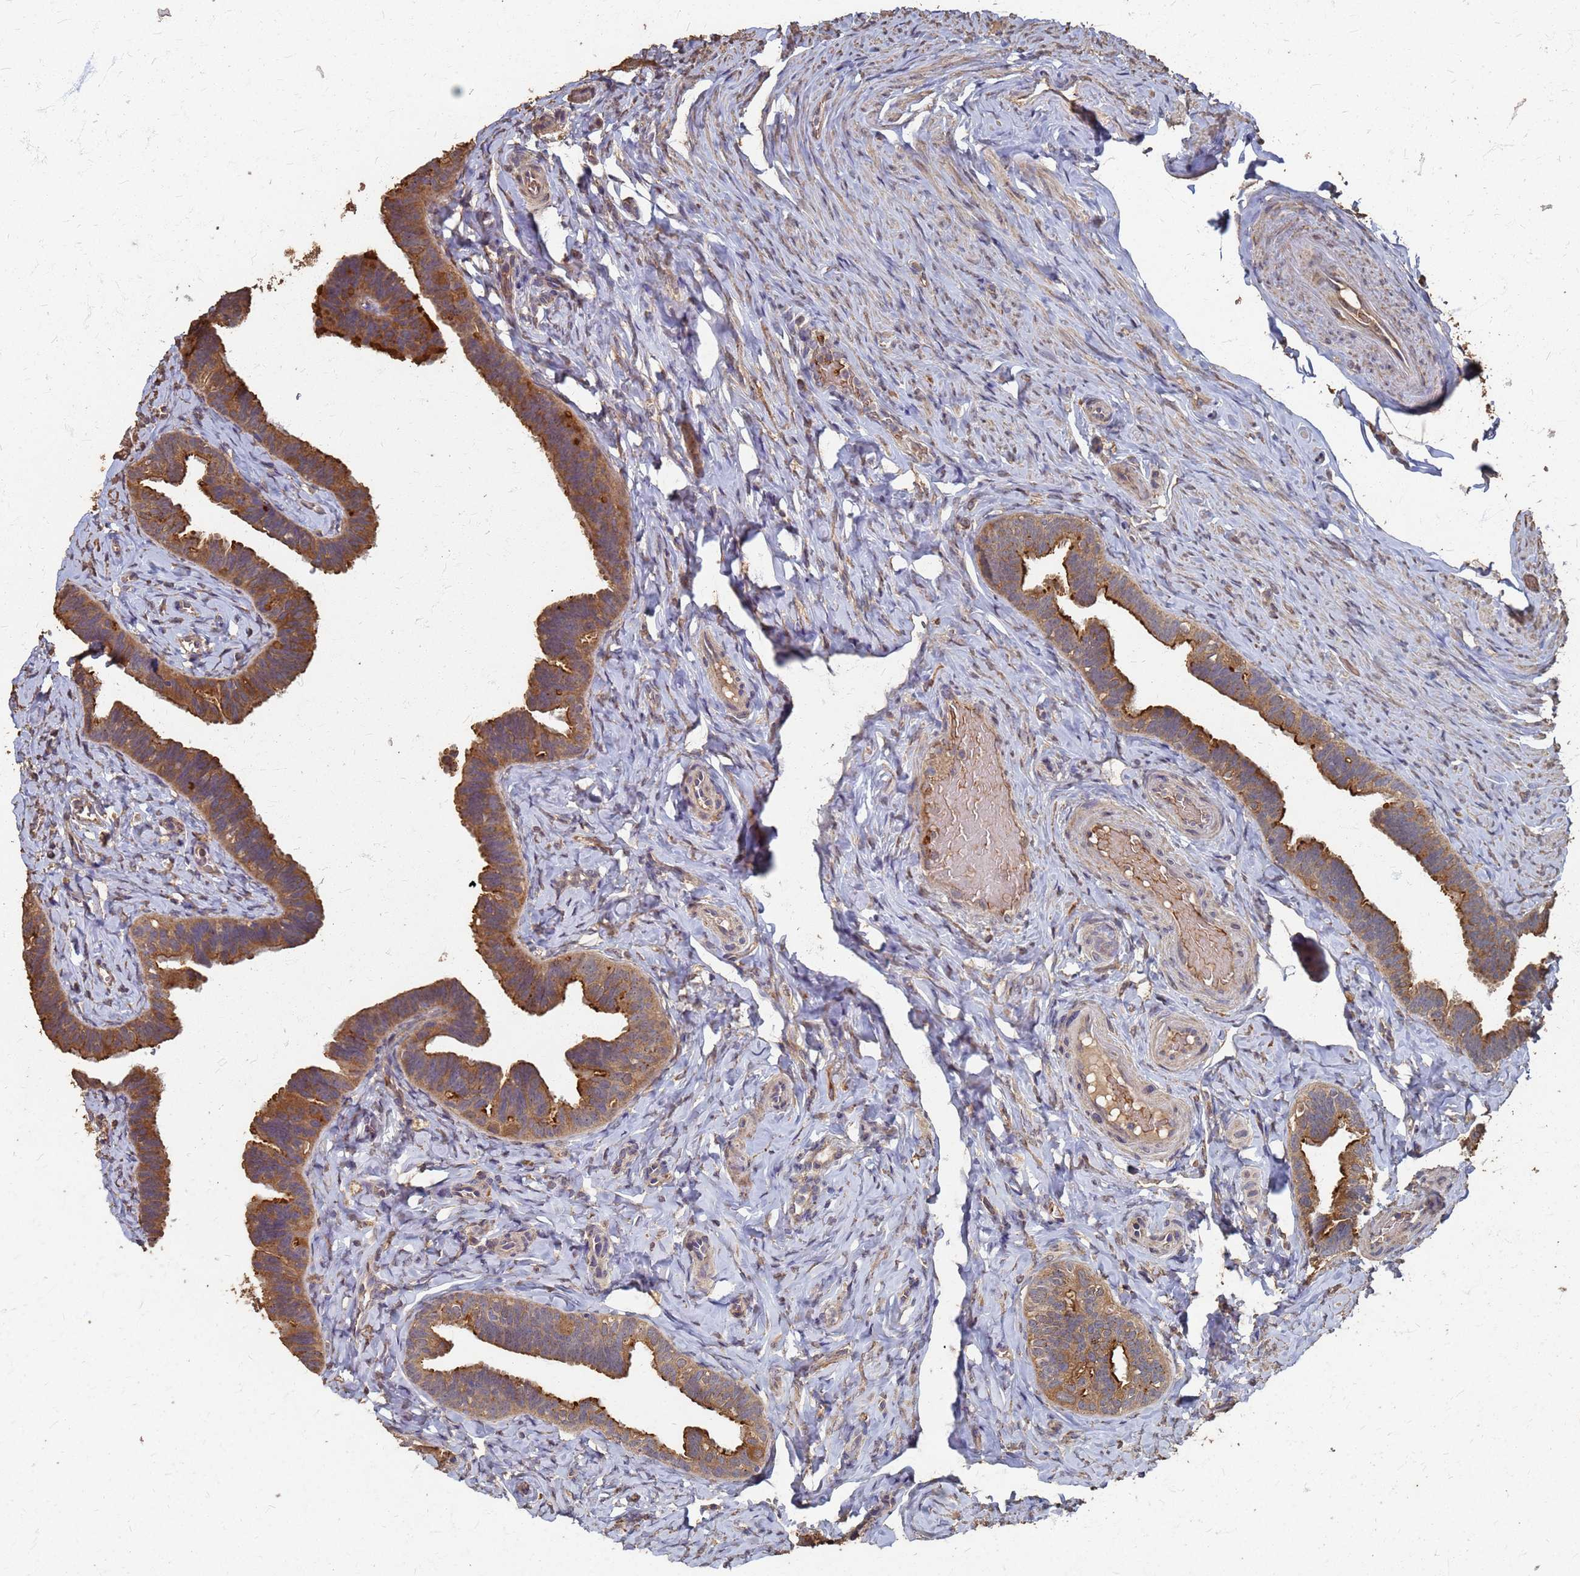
{"staining": {"intensity": "moderate", "quantity": ">75%", "location": "cytoplasmic/membranous"}, "tissue": "fallopian tube", "cell_type": "Glandular cells", "image_type": "normal", "snomed": [{"axis": "morphology", "description": "Normal tissue, NOS"}, {"axis": "topography", "description": "Fallopian tube"}], "caption": "Moderate cytoplasmic/membranous positivity for a protein is appreciated in approximately >75% of glandular cells of benign fallopian tube using immunohistochemistry.", "gene": "DPH5", "patient": {"sex": "female", "age": 65}}